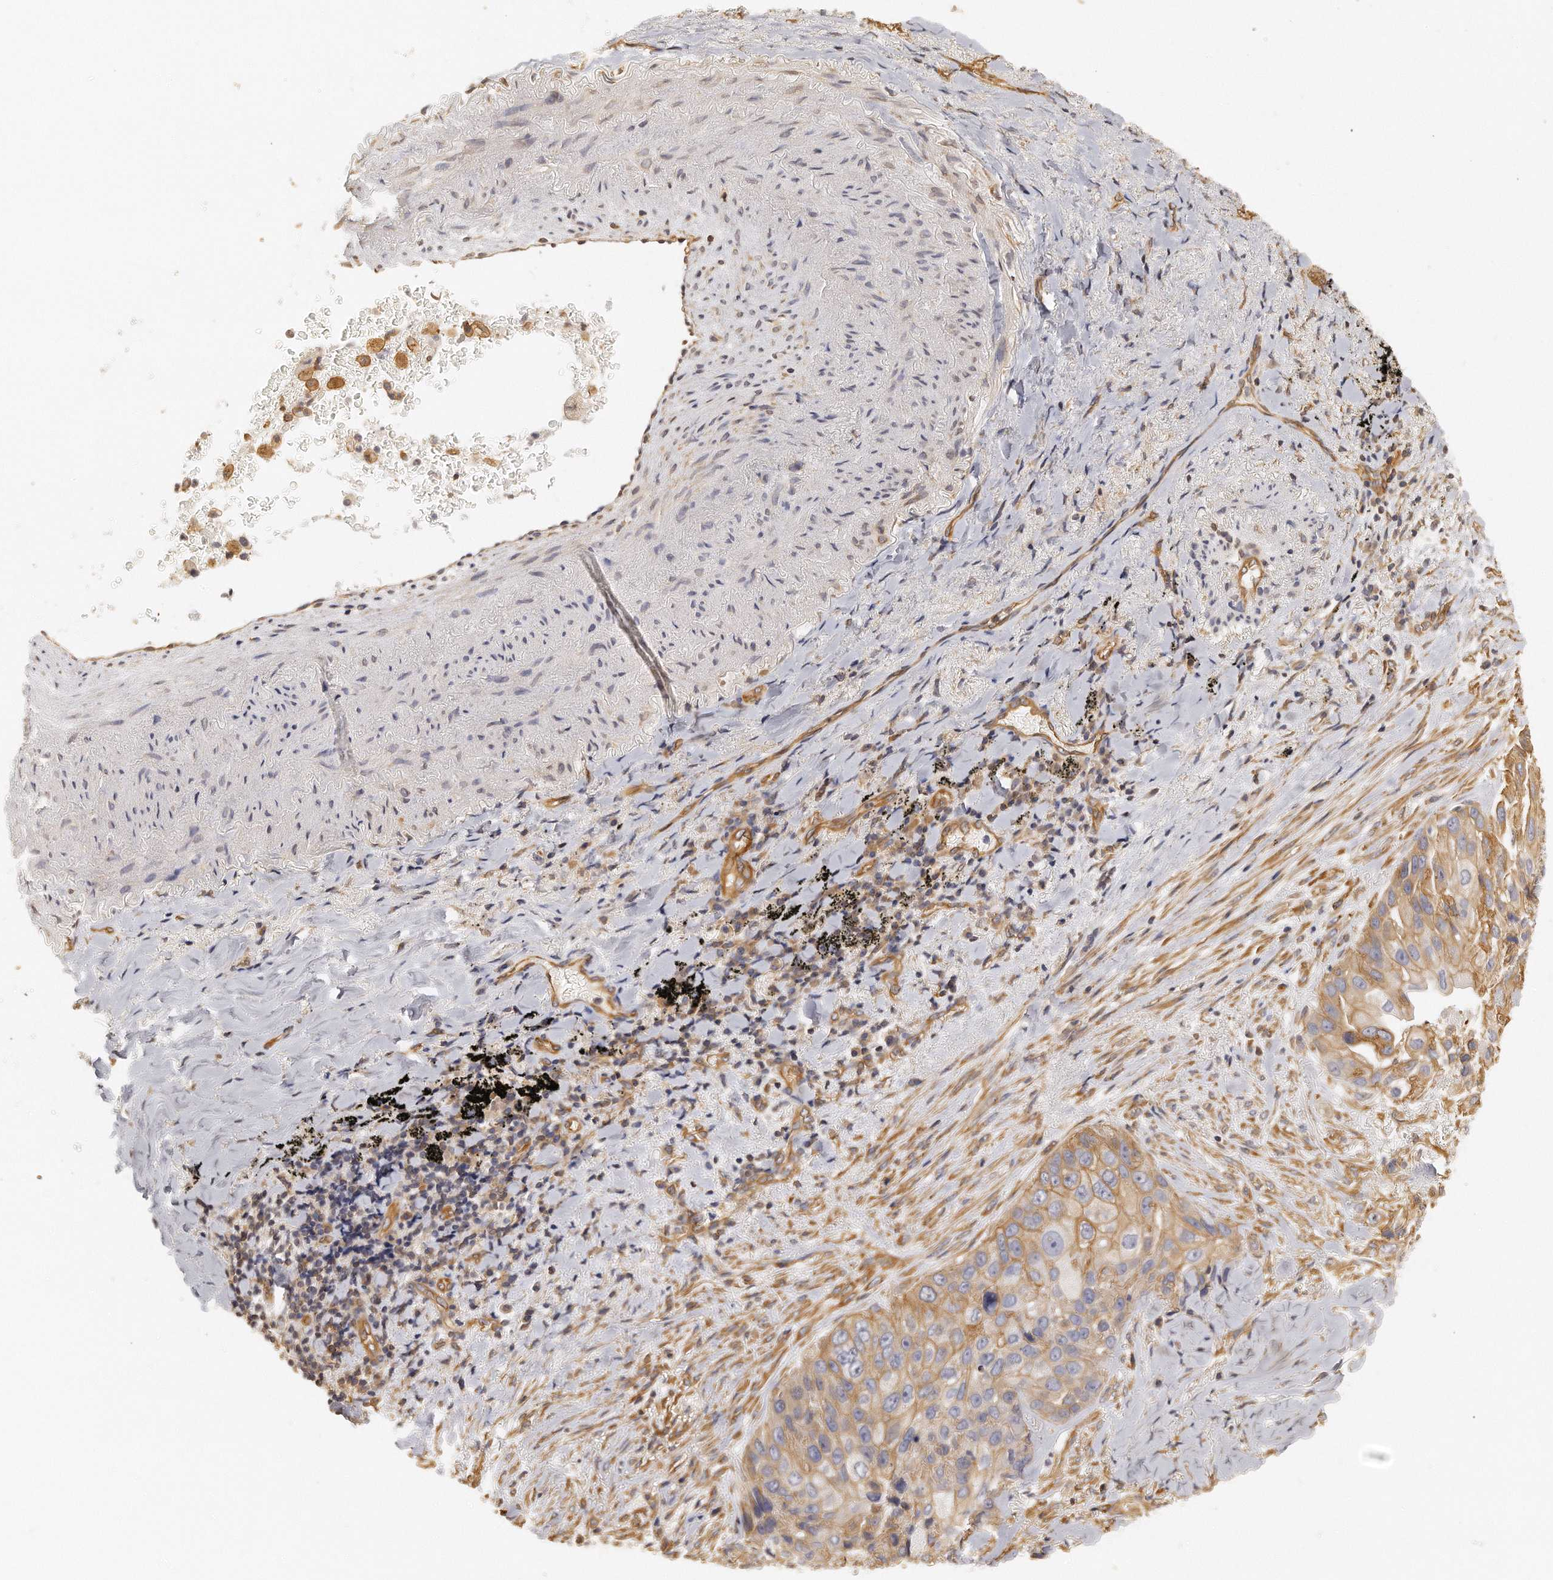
{"staining": {"intensity": "moderate", "quantity": "25%-75%", "location": "cytoplasmic/membranous"}, "tissue": "lung cancer", "cell_type": "Tumor cells", "image_type": "cancer", "snomed": [{"axis": "morphology", "description": "Squamous cell carcinoma, NOS"}, {"axis": "topography", "description": "Lung"}], "caption": "The image demonstrates staining of lung squamous cell carcinoma, revealing moderate cytoplasmic/membranous protein positivity (brown color) within tumor cells.", "gene": "CHST7", "patient": {"sex": "male", "age": 54}}